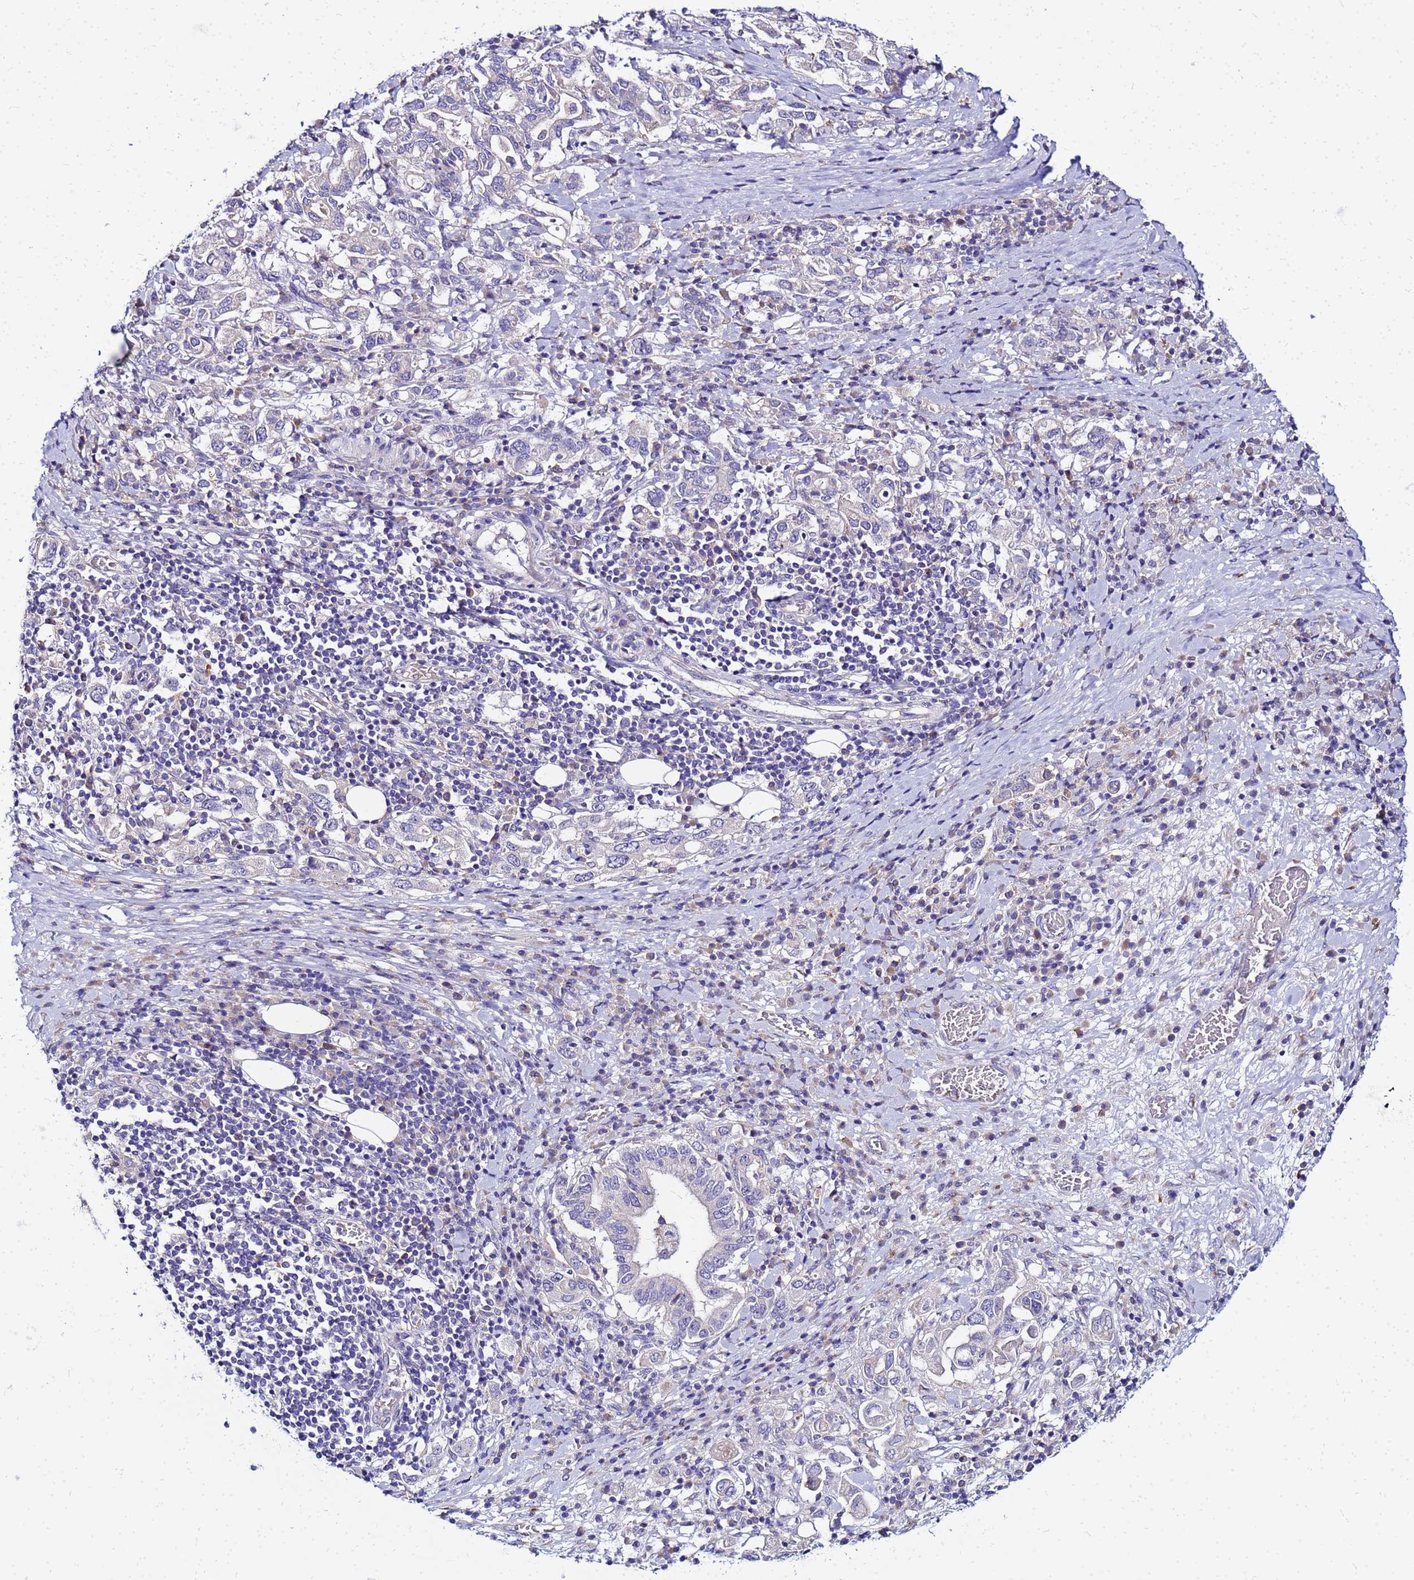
{"staining": {"intensity": "negative", "quantity": "none", "location": "none"}, "tissue": "stomach cancer", "cell_type": "Tumor cells", "image_type": "cancer", "snomed": [{"axis": "morphology", "description": "Adenocarcinoma, NOS"}, {"axis": "topography", "description": "Stomach, upper"}, {"axis": "topography", "description": "Stomach"}], "caption": "Image shows no protein expression in tumor cells of stomach cancer tissue. (Brightfield microscopy of DAB immunohistochemistry (IHC) at high magnification).", "gene": "HERC5", "patient": {"sex": "male", "age": 62}}